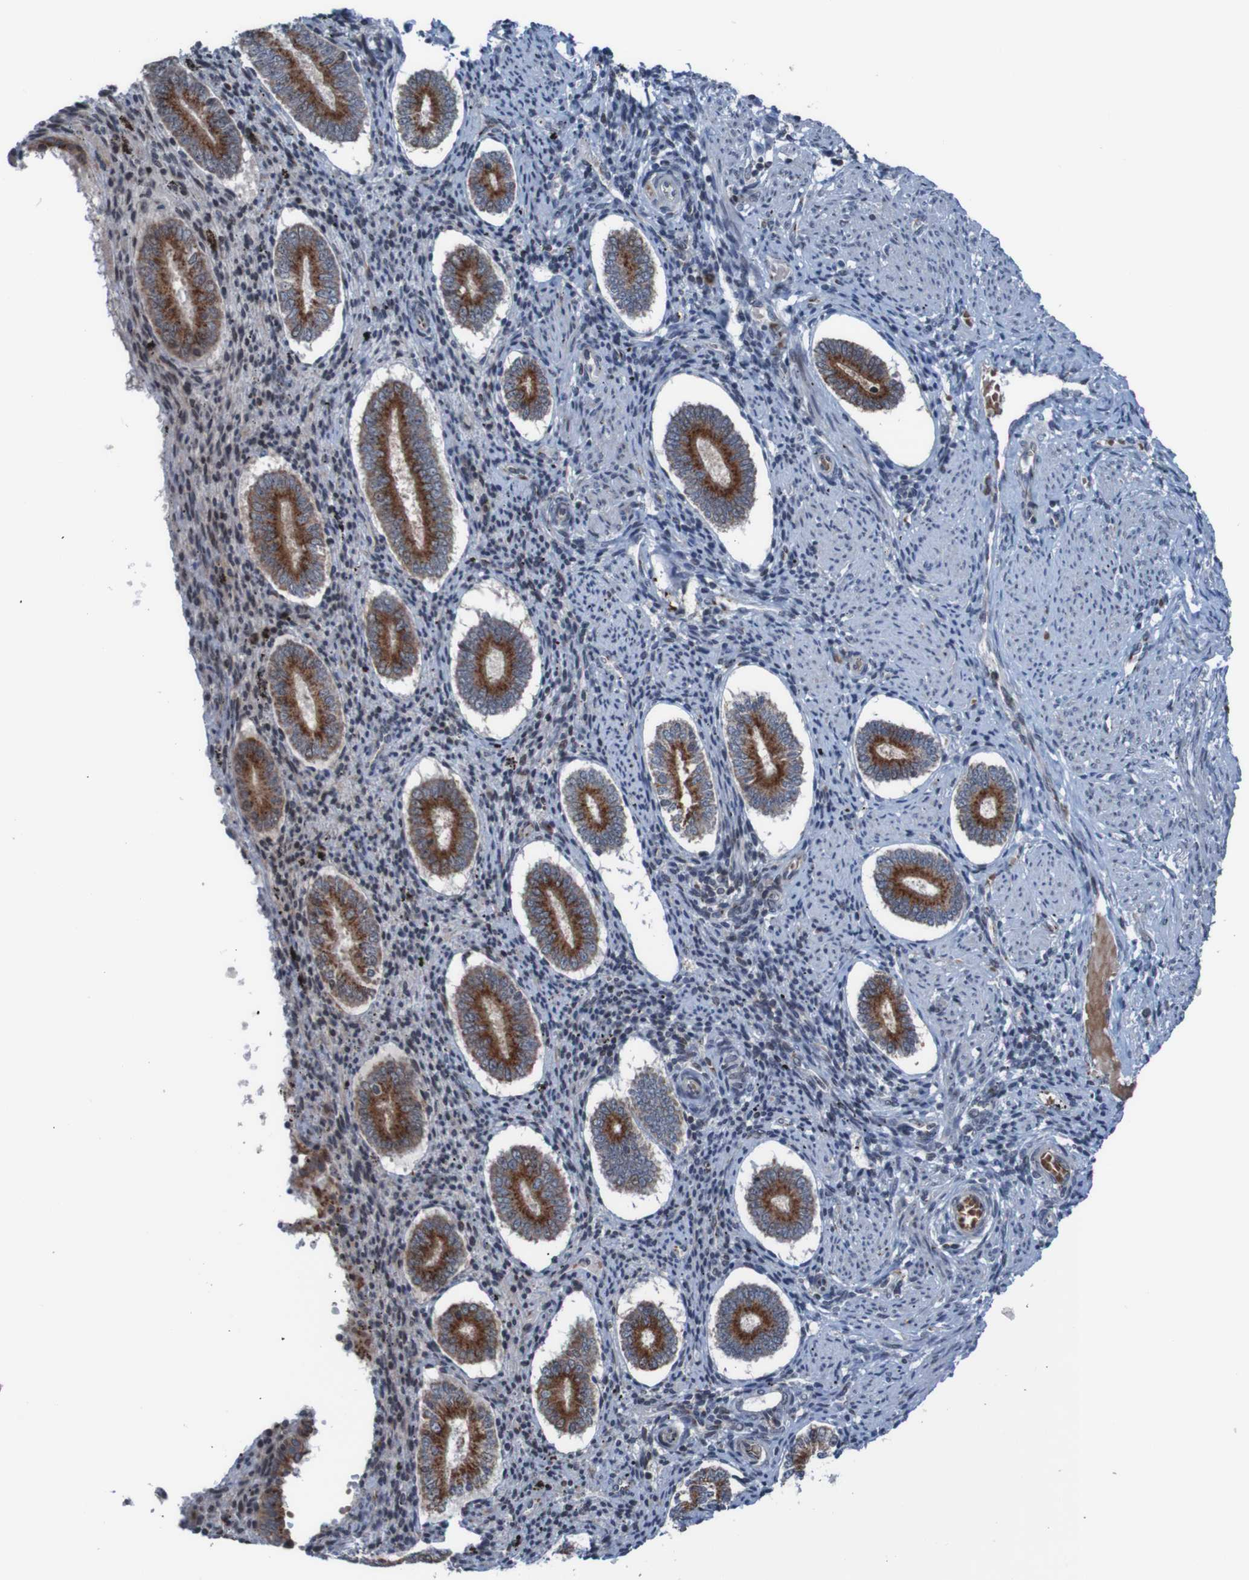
{"staining": {"intensity": "negative", "quantity": "none", "location": "none"}, "tissue": "endometrium", "cell_type": "Cells in endometrial stroma", "image_type": "normal", "snomed": [{"axis": "morphology", "description": "Normal tissue, NOS"}, {"axis": "topography", "description": "Endometrium"}], "caption": "Human endometrium stained for a protein using immunohistochemistry exhibits no expression in cells in endometrial stroma.", "gene": "UNG", "patient": {"sex": "female", "age": 42}}